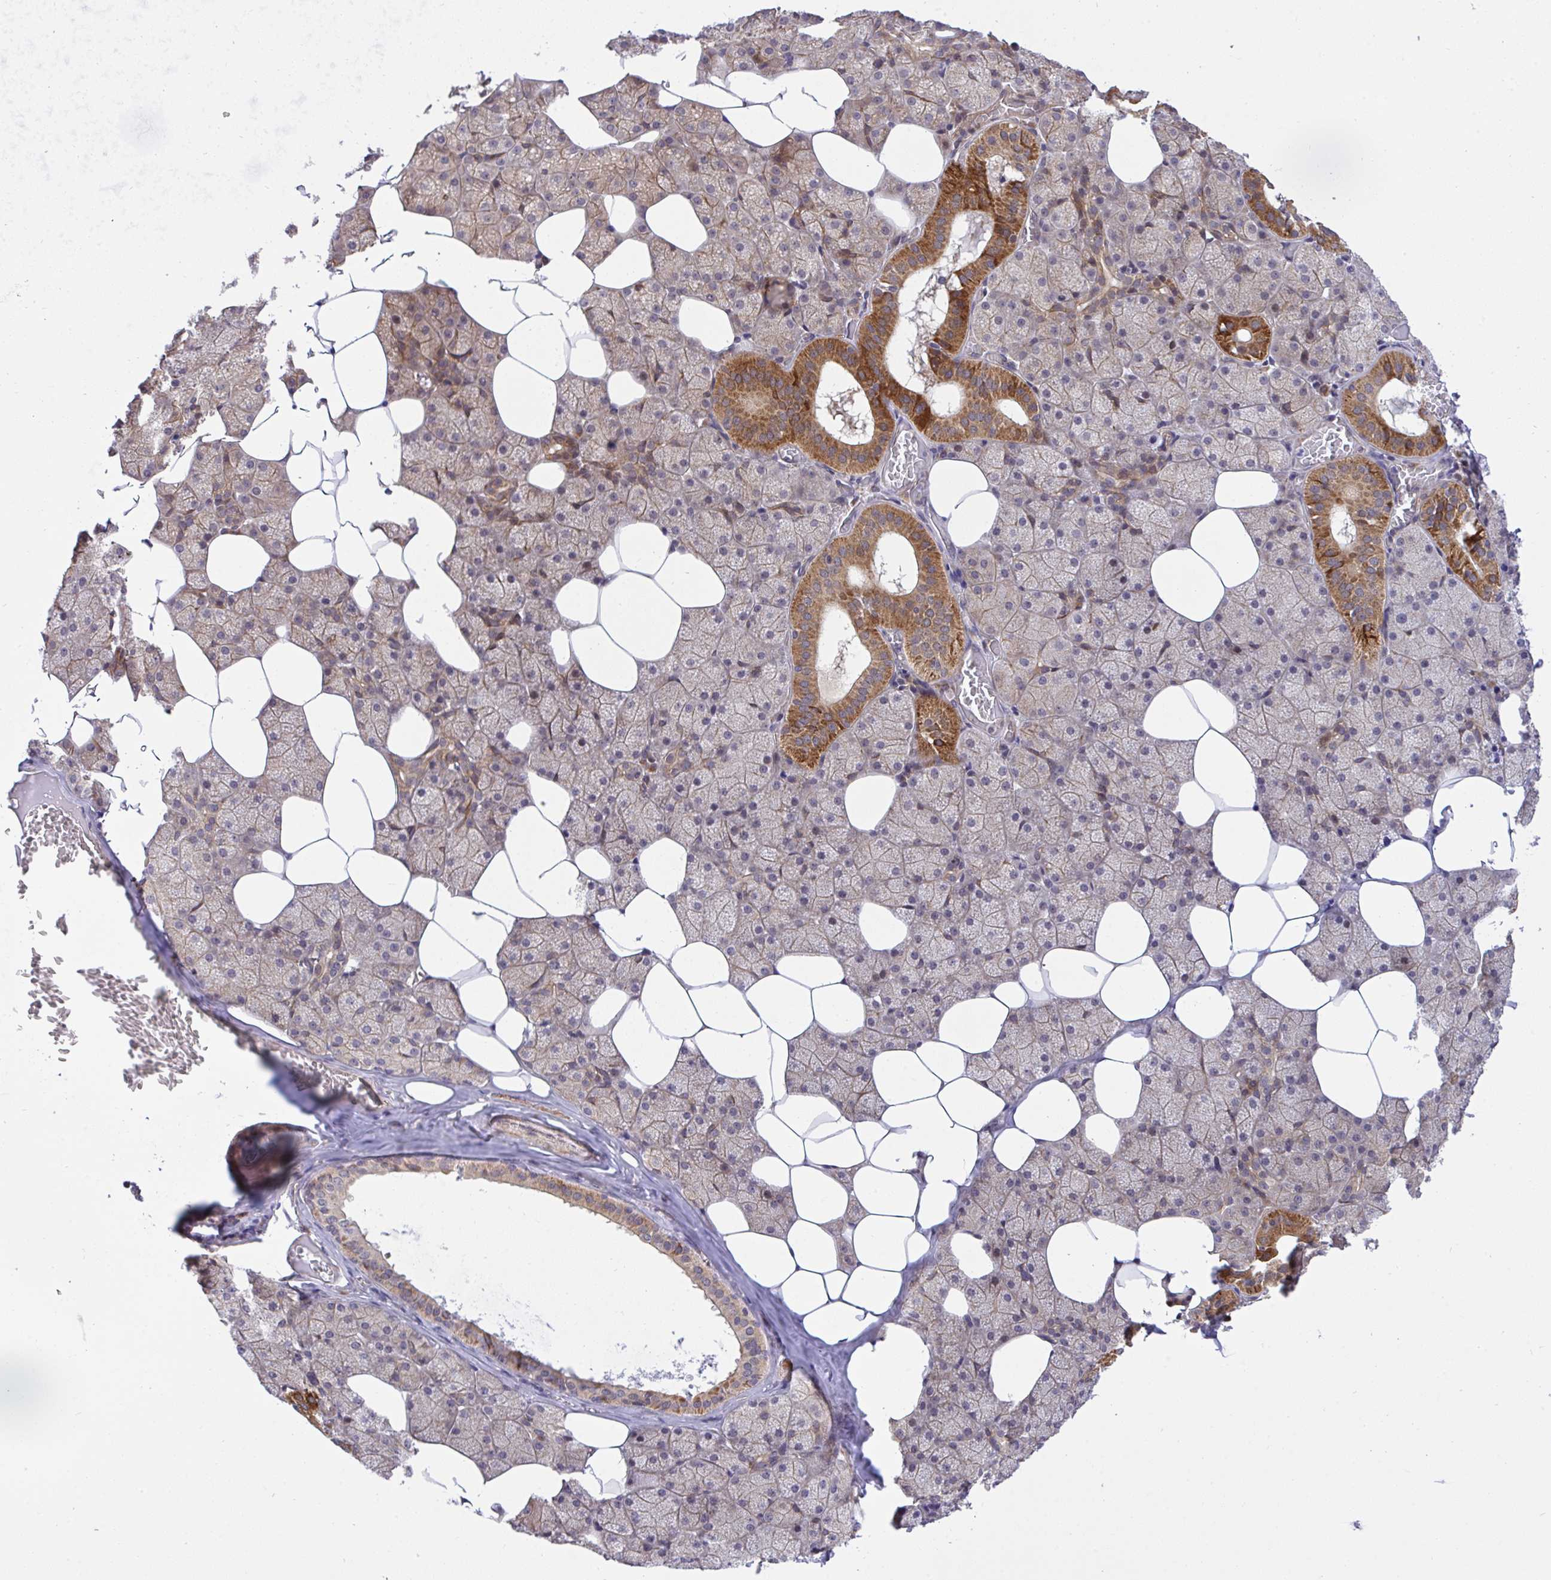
{"staining": {"intensity": "moderate", "quantity": "25%-75%", "location": "cytoplasmic/membranous"}, "tissue": "salivary gland", "cell_type": "Glandular cells", "image_type": "normal", "snomed": [{"axis": "morphology", "description": "Normal tissue, NOS"}, {"axis": "topography", "description": "Salivary gland"}, {"axis": "topography", "description": "Peripheral nerve tissue"}], "caption": "Immunohistochemistry (IHC) staining of unremarkable salivary gland, which reveals medium levels of moderate cytoplasmic/membranous staining in about 25%-75% of glandular cells indicating moderate cytoplasmic/membranous protein staining. The staining was performed using DAB (3,3'-diaminobenzidine) (brown) for protein detection and nuclei were counterstained in hematoxylin (blue).", "gene": "ERI1", "patient": {"sex": "male", "age": 38}}